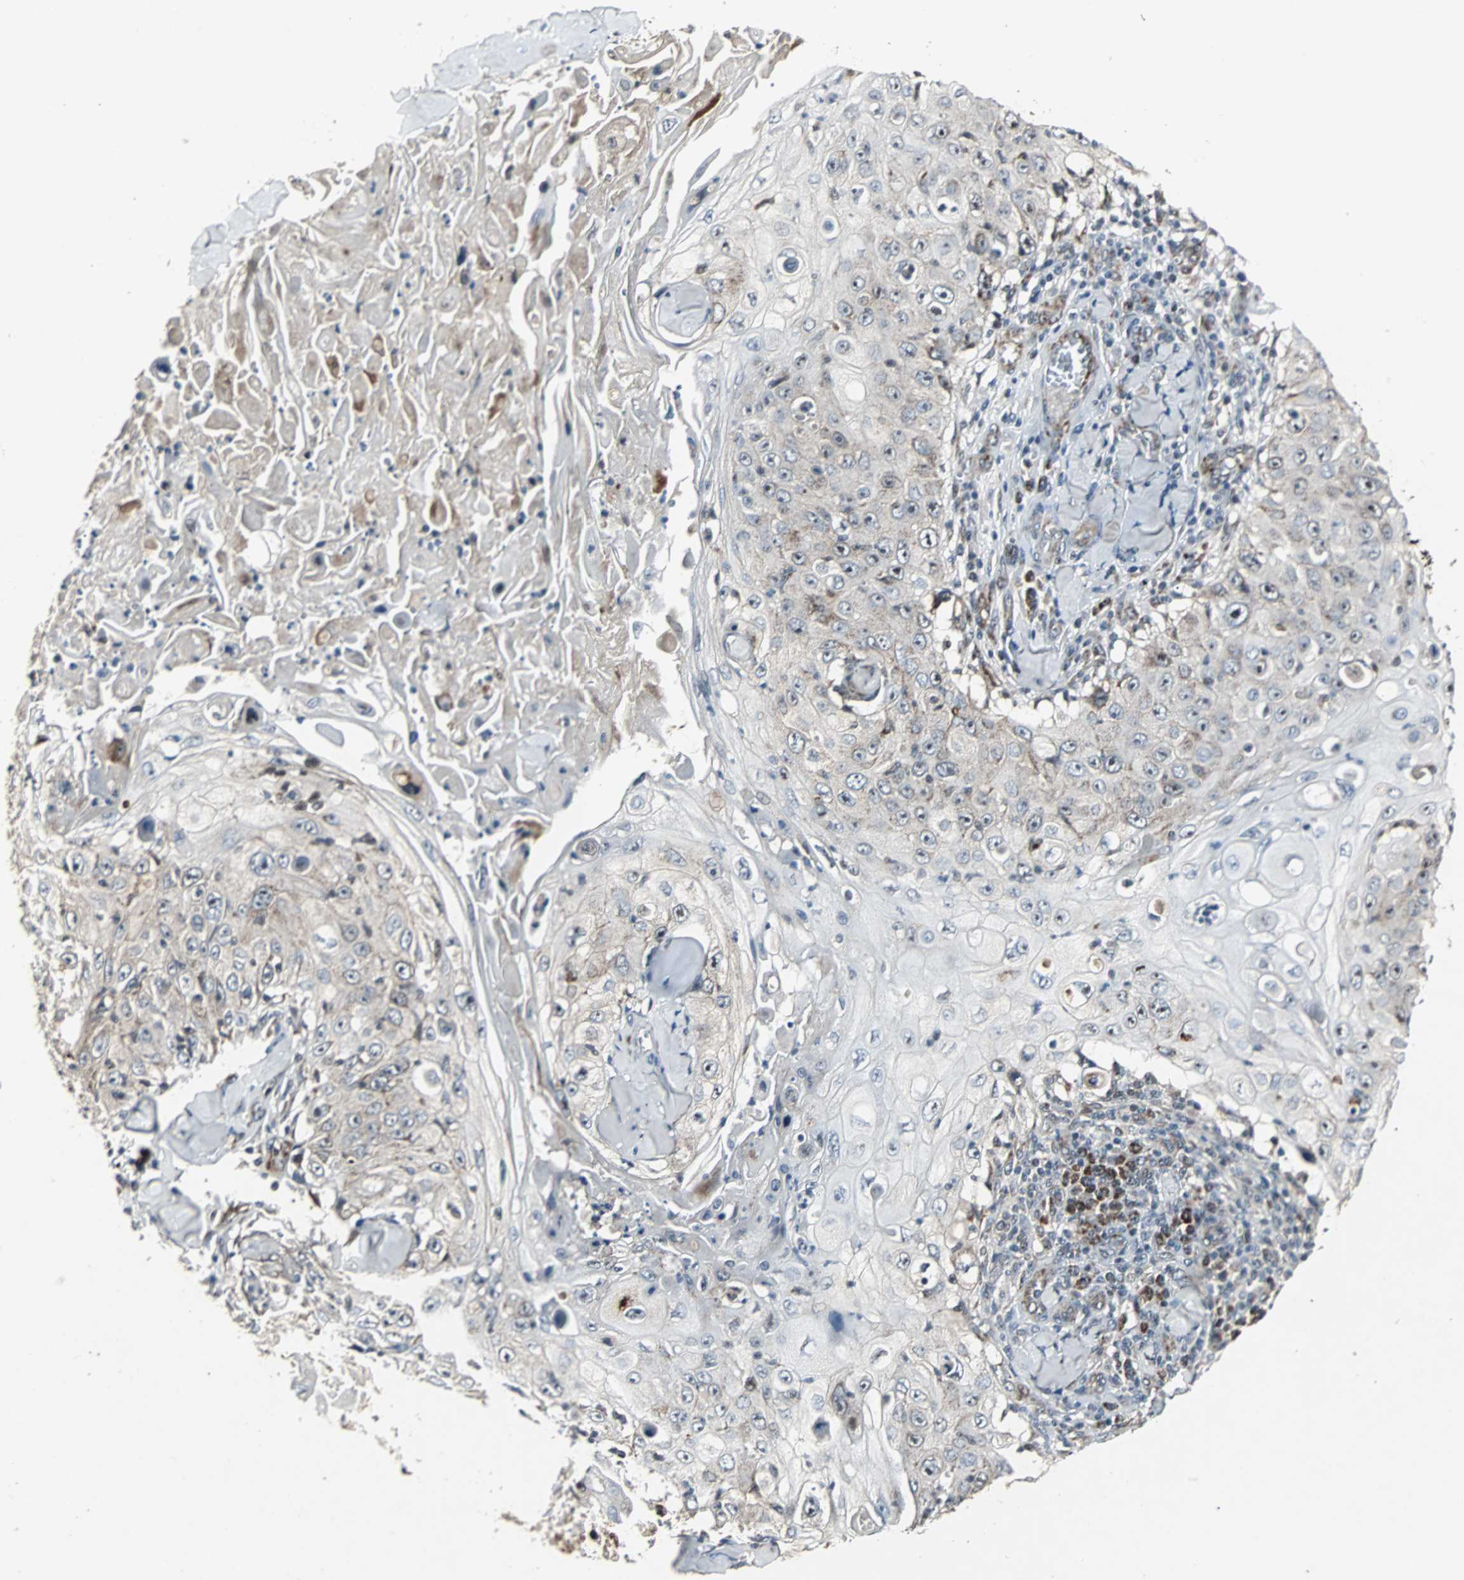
{"staining": {"intensity": "weak", "quantity": "25%-75%", "location": "cytoplasmic/membranous"}, "tissue": "skin cancer", "cell_type": "Tumor cells", "image_type": "cancer", "snomed": [{"axis": "morphology", "description": "Squamous cell carcinoma, NOS"}, {"axis": "topography", "description": "Skin"}], "caption": "The micrograph displays staining of skin cancer, revealing weak cytoplasmic/membranous protein positivity (brown color) within tumor cells. The staining is performed using DAB (3,3'-diaminobenzidine) brown chromogen to label protein expression. The nuclei are counter-stained blue using hematoxylin.", "gene": "MRPL40", "patient": {"sex": "male", "age": 86}}